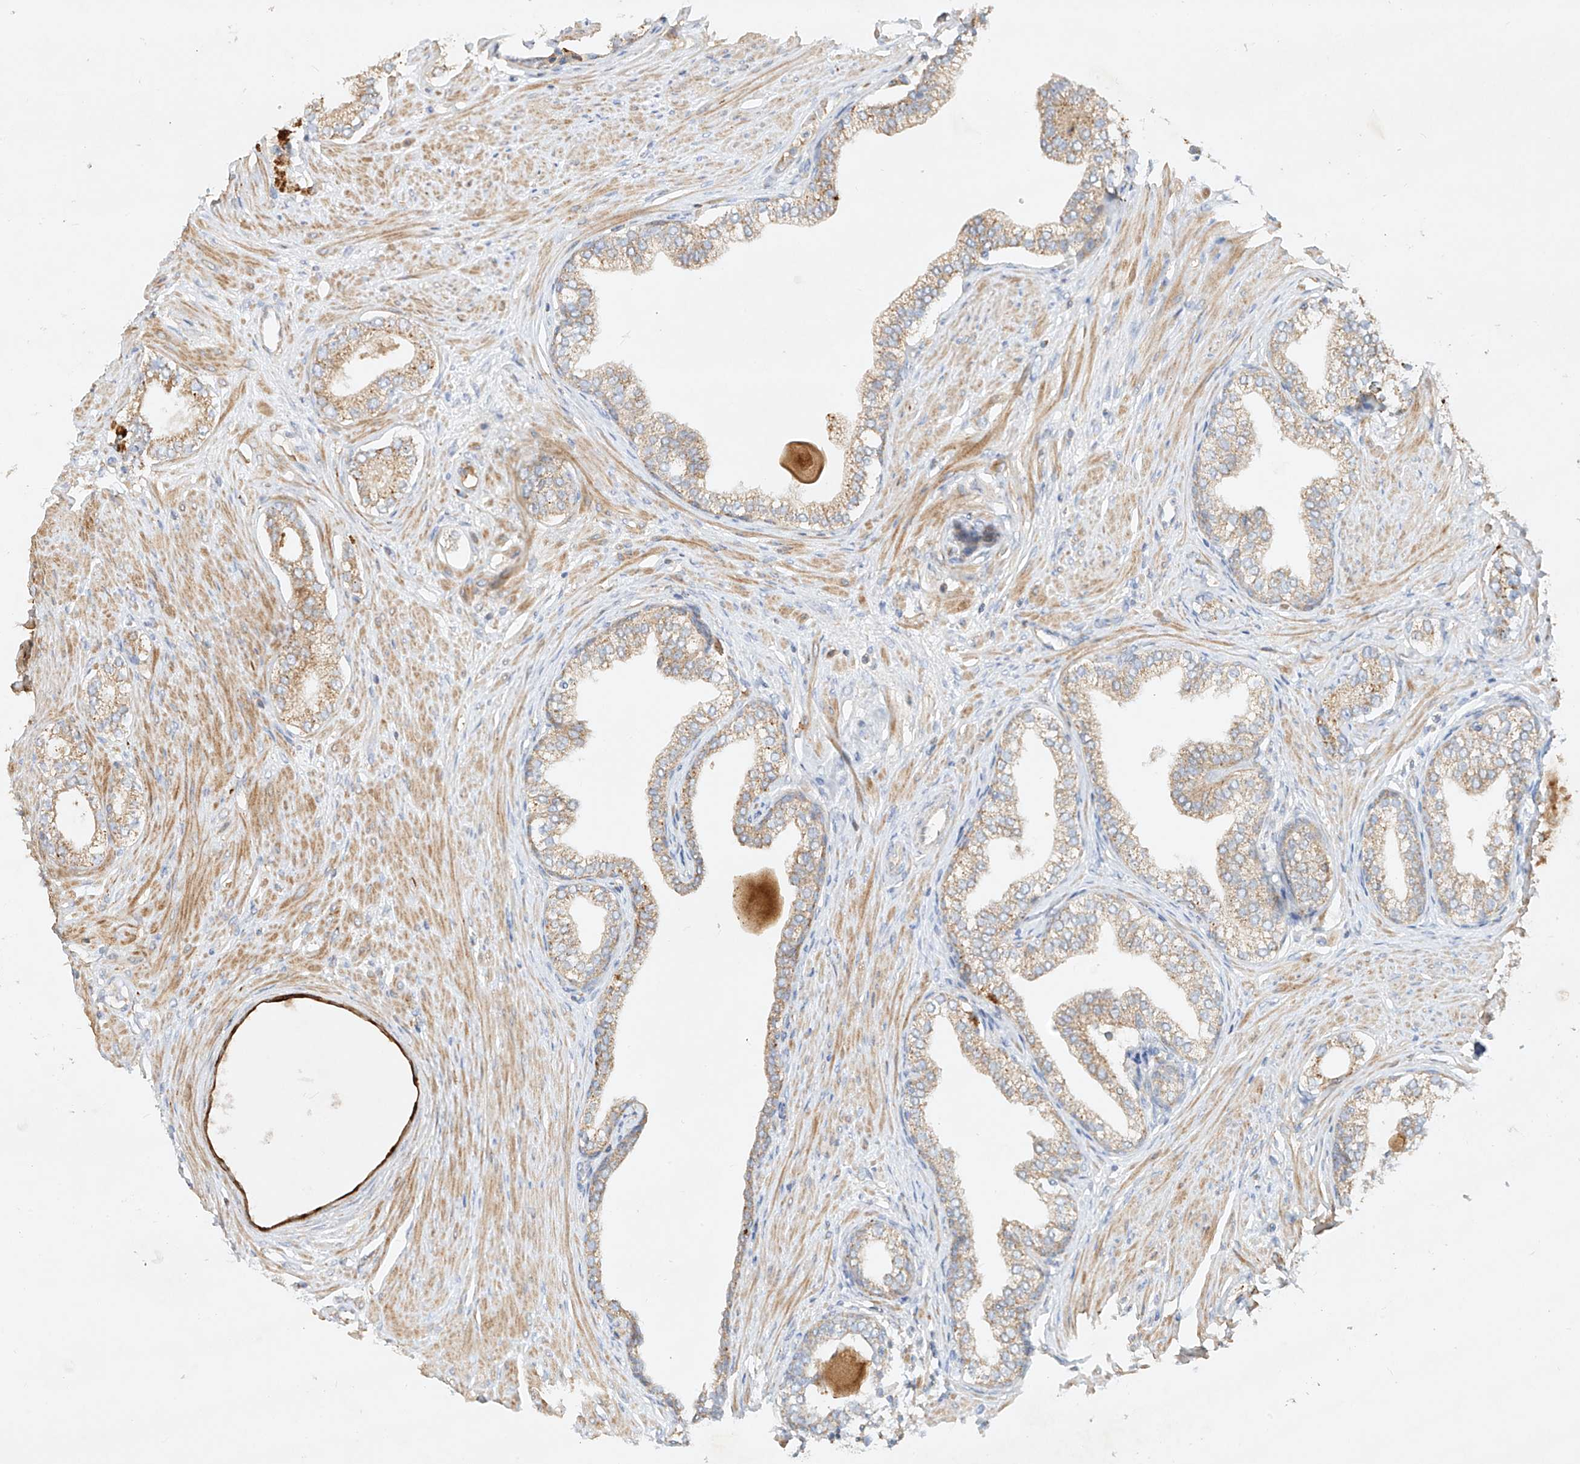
{"staining": {"intensity": "weak", "quantity": ">75%", "location": "cytoplasmic/membranous"}, "tissue": "prostate cancer", "cell_type": "Tumor cells", "image_type": "cancer", "snomed": [{"axis": "morphology", "description": "Adenocarcinoma, High grade"}, {"axis": "topography", "description": "Prostate"}], "caption": "Protein expression analysis of human prostate high-grade adenocarcinoma reveals weak cytoplasmic/membranous positivity in approximately >75% of tumor cells.", "gene": "KPNA7", "patient": {"sex": "male", "age": 63}}